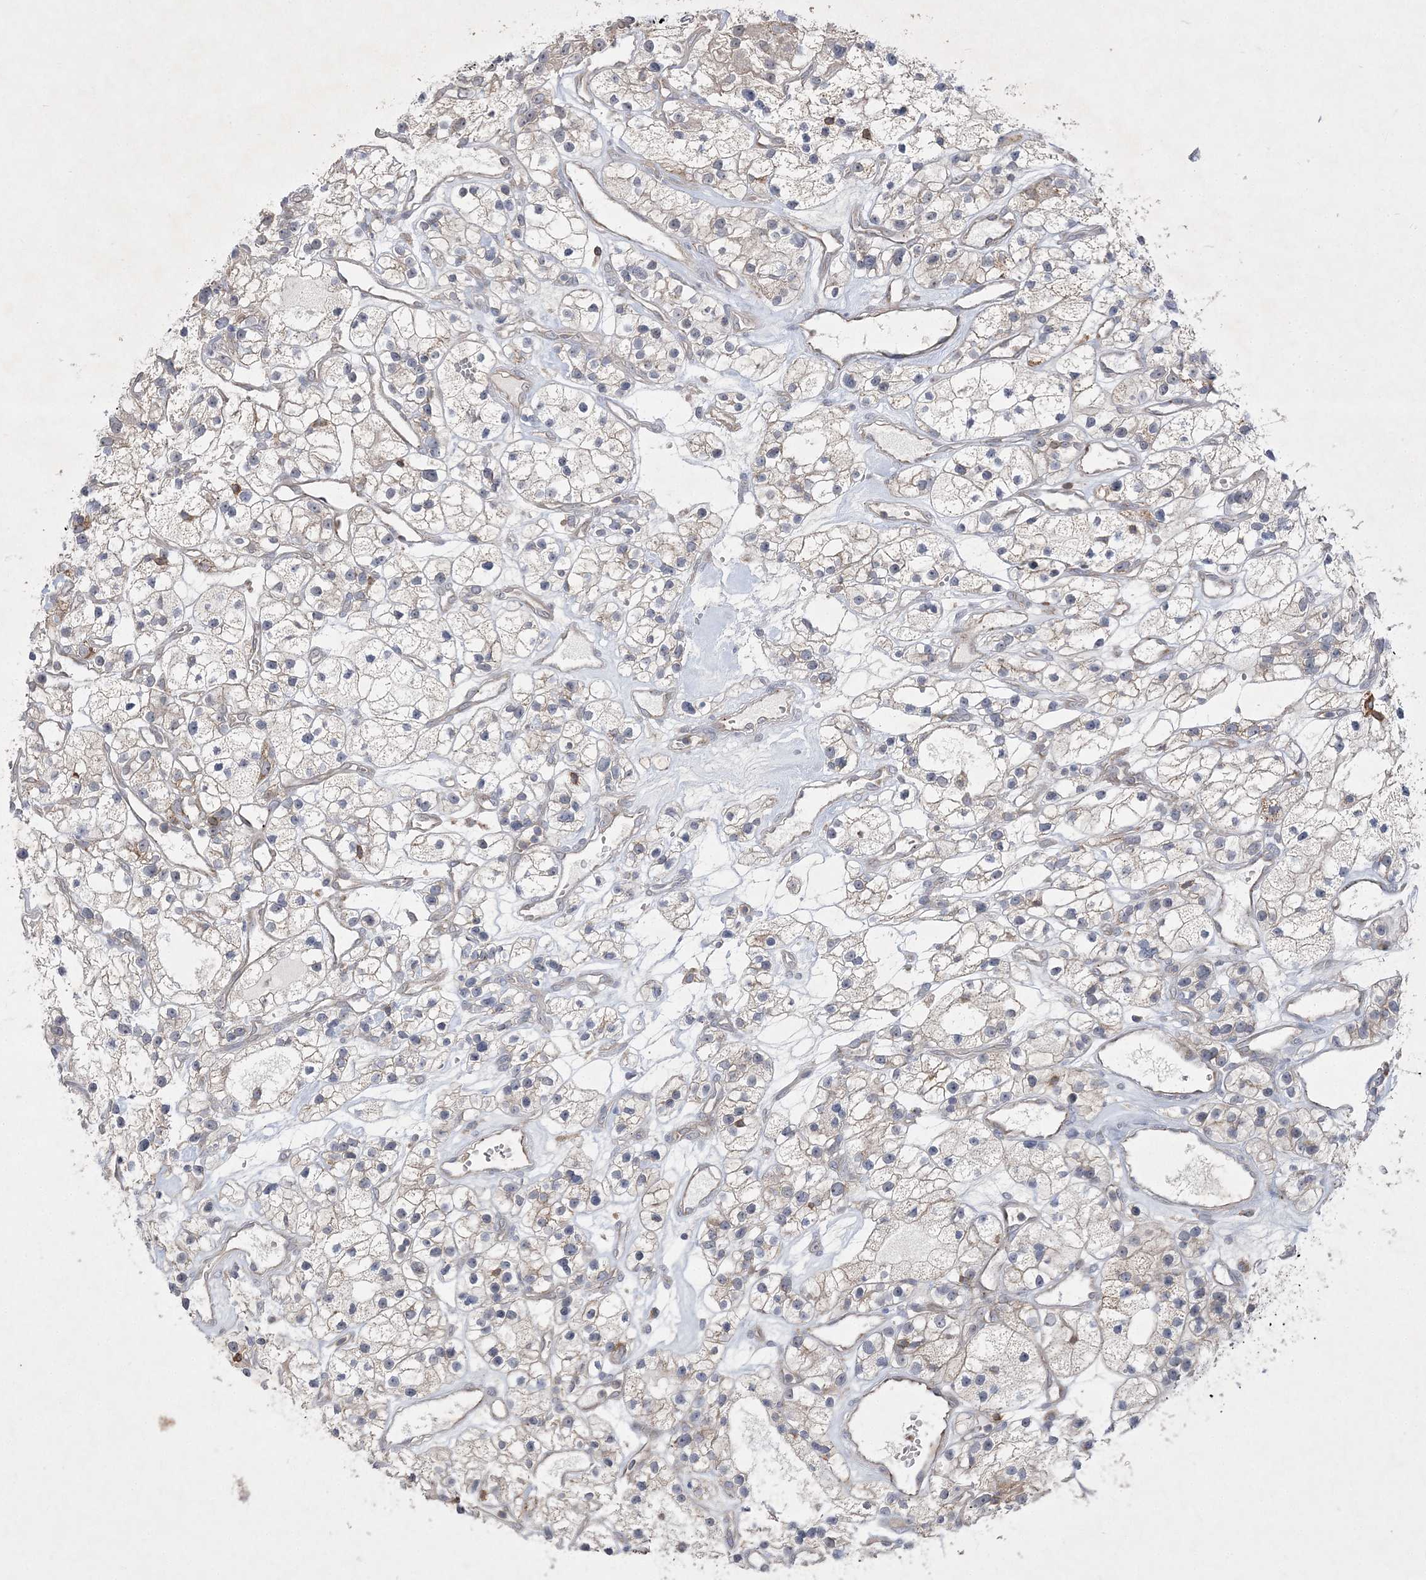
{"staining": {"intensity": "weak", "quantity": "25%-75%", "location": "cytoplasmic/membranous"}, "tissue": "renal cancer", "cell_type": "Tumor cells", "image_type": "cancer", "snomed": [{"axis": "morphology", "description": "Adenocarcinoma, NOS"}, {"axis": "topography", "description": "Kidney"}], "caption": "Weak cytoplasmic/membranous protein expression is appreciated in approximately 25%-75% of tumor cells in renal adenocarcinoma.", "gene": "CLNK", "patient": {"sex": "female", "age": 57}}